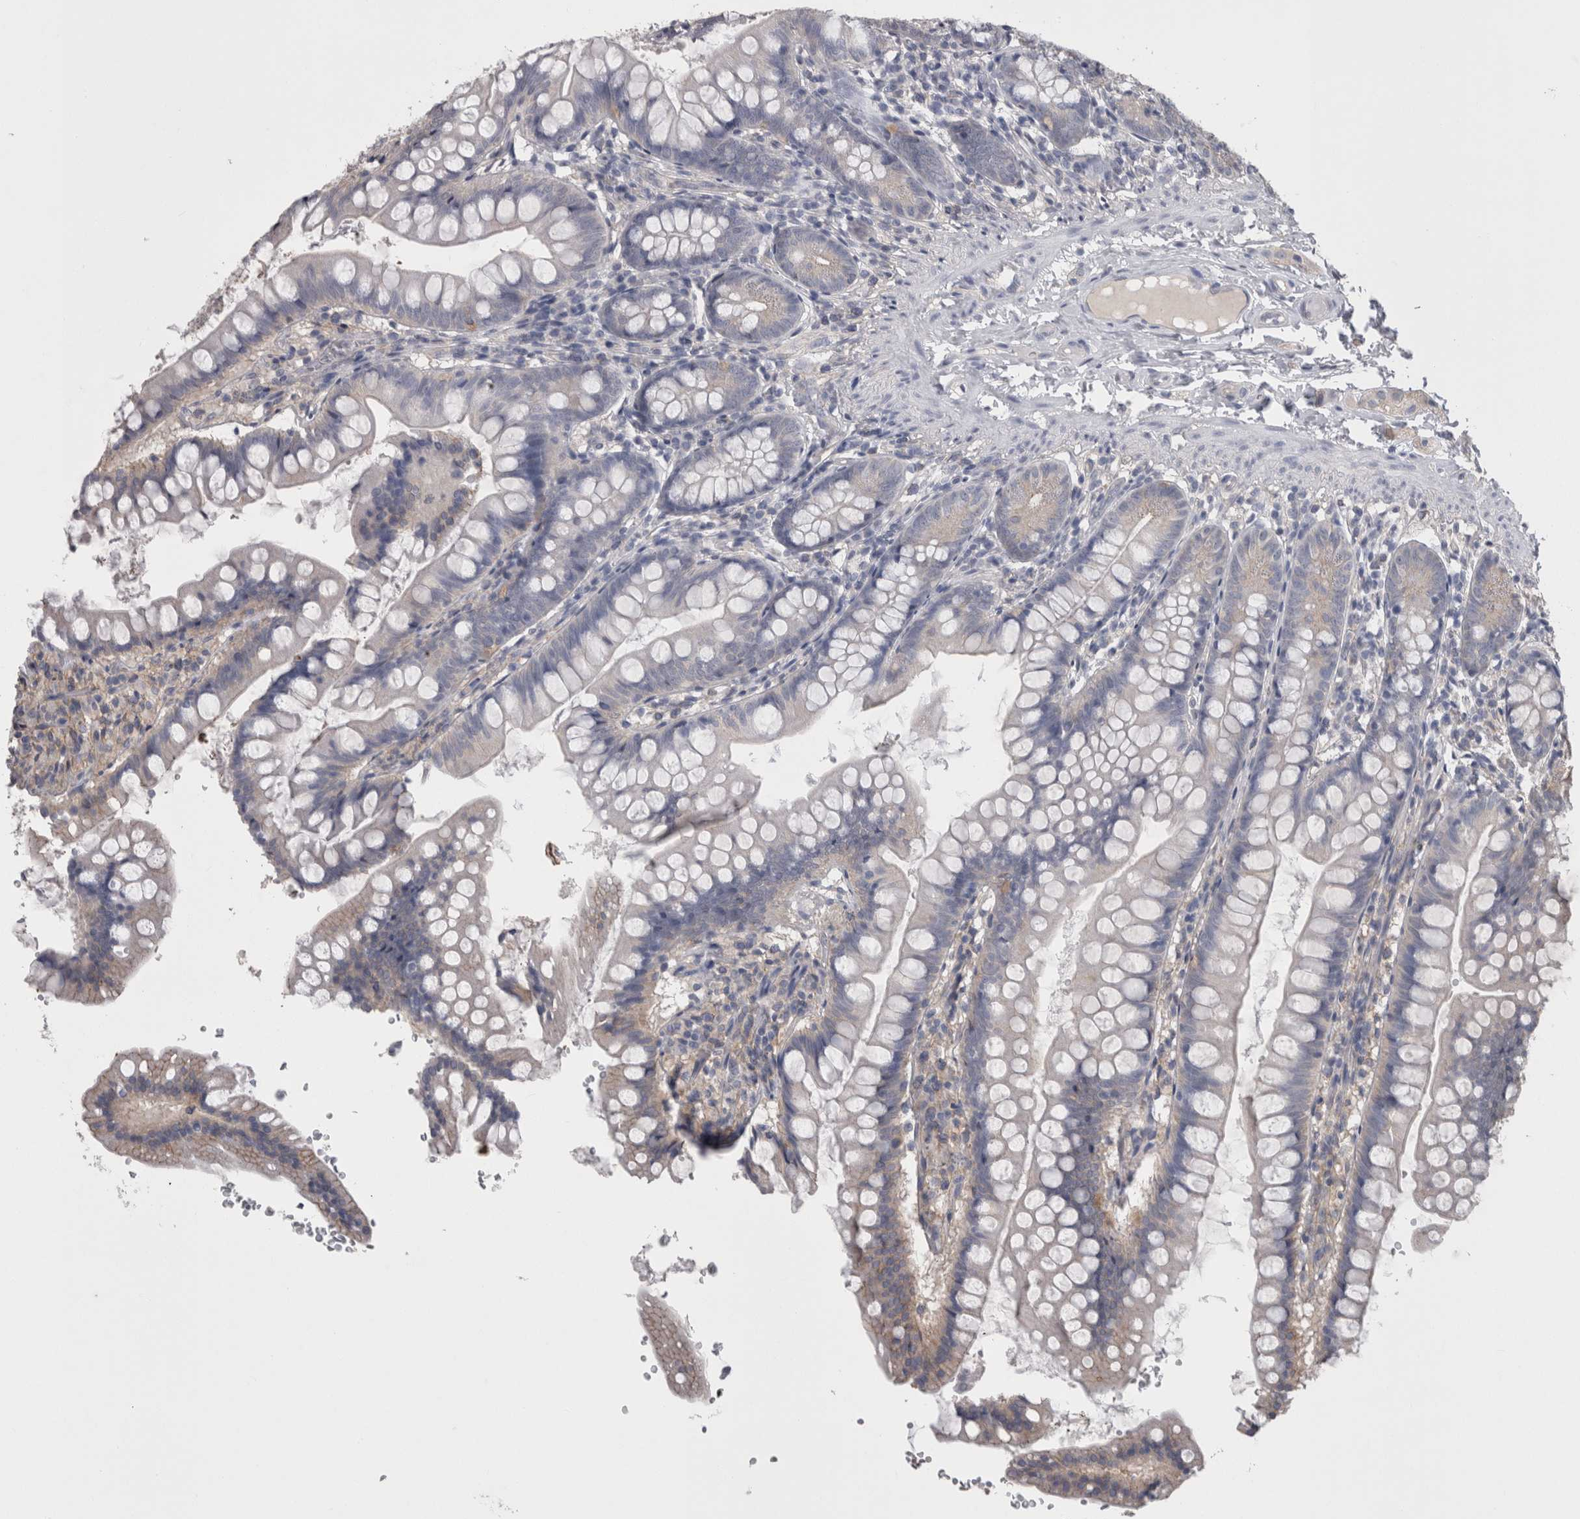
{"staining": {"intensity": "moderate", "quantity": "<25%", "location": "cytoplasmic/membranous"}, "tissue": "small intestine", "cell_type": "Glandular cells", "image_type": "normal", "snomed": [{"axis": "morphology", "description": "Normal tissue, NOS"}, {"axis": "topography", "description": "Small intestine"}], "caption": "Glandular cells show low levels of moderate cytoplasmic/membranous positivity in approximately <25% of cells in benign small intestine. (Stains: DAB in brown, nuclei in blue, Microscopy: brightfield microscopy at high magnification).", "gene": "NECTIN2", "patient": {"sex": "male", "age": 7}}